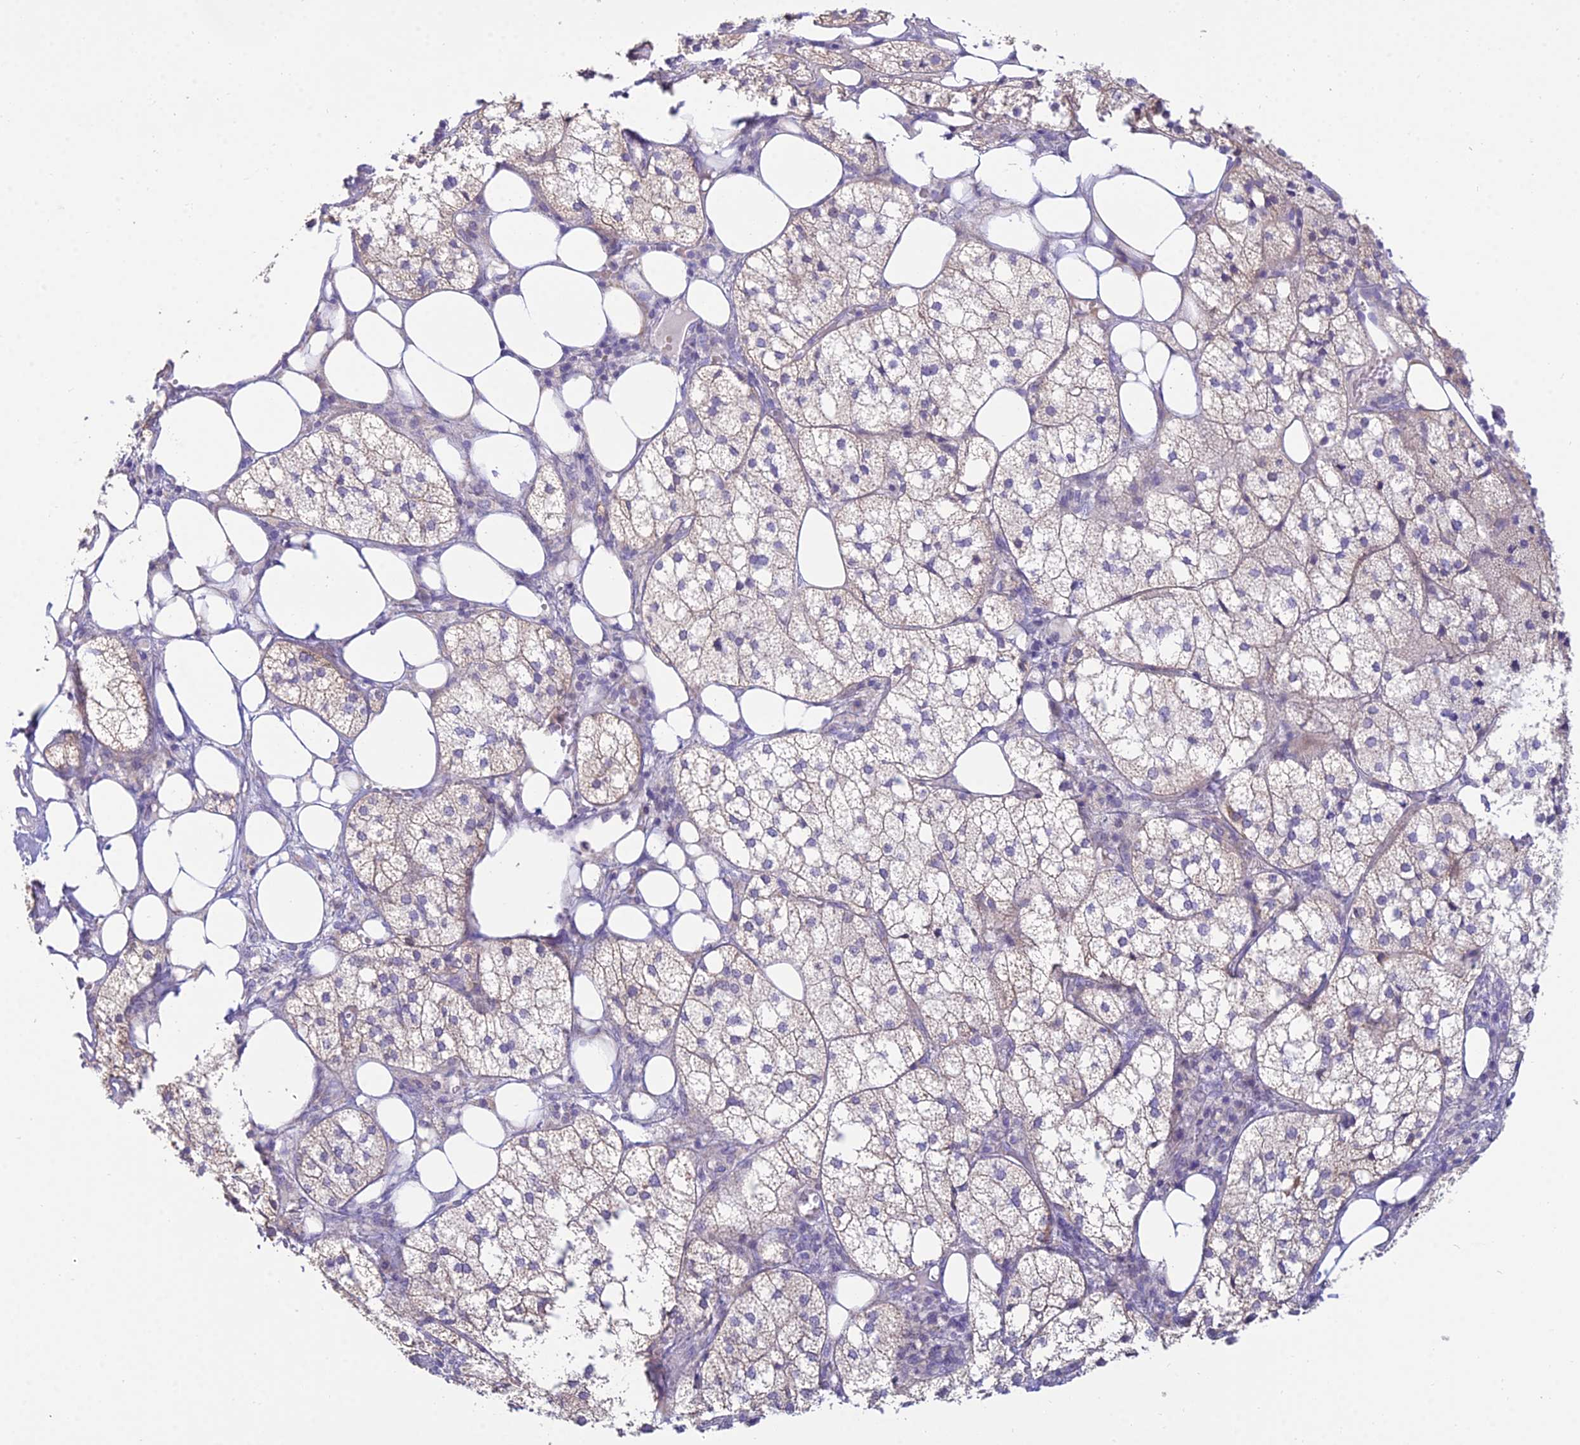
{"staining": {"intensity": "weak", "quantity": "<25%", "location": "cytoplasmic/membranous"}, "tissue": "adrenal gland", "cell_type": "Glandular cells", "image_type": "normal", "snomed": [{"axis": "morphology", "description": "Normal tissue, NOS"}, {"axis": "topography", "description": "Adrenal gland"}], "caption": "IHC of unremarkable adrenal gland demonstrates no staining in glandular cells.", "gene": "CFAP206", "patient": {"sex": "female", "age": 61}}